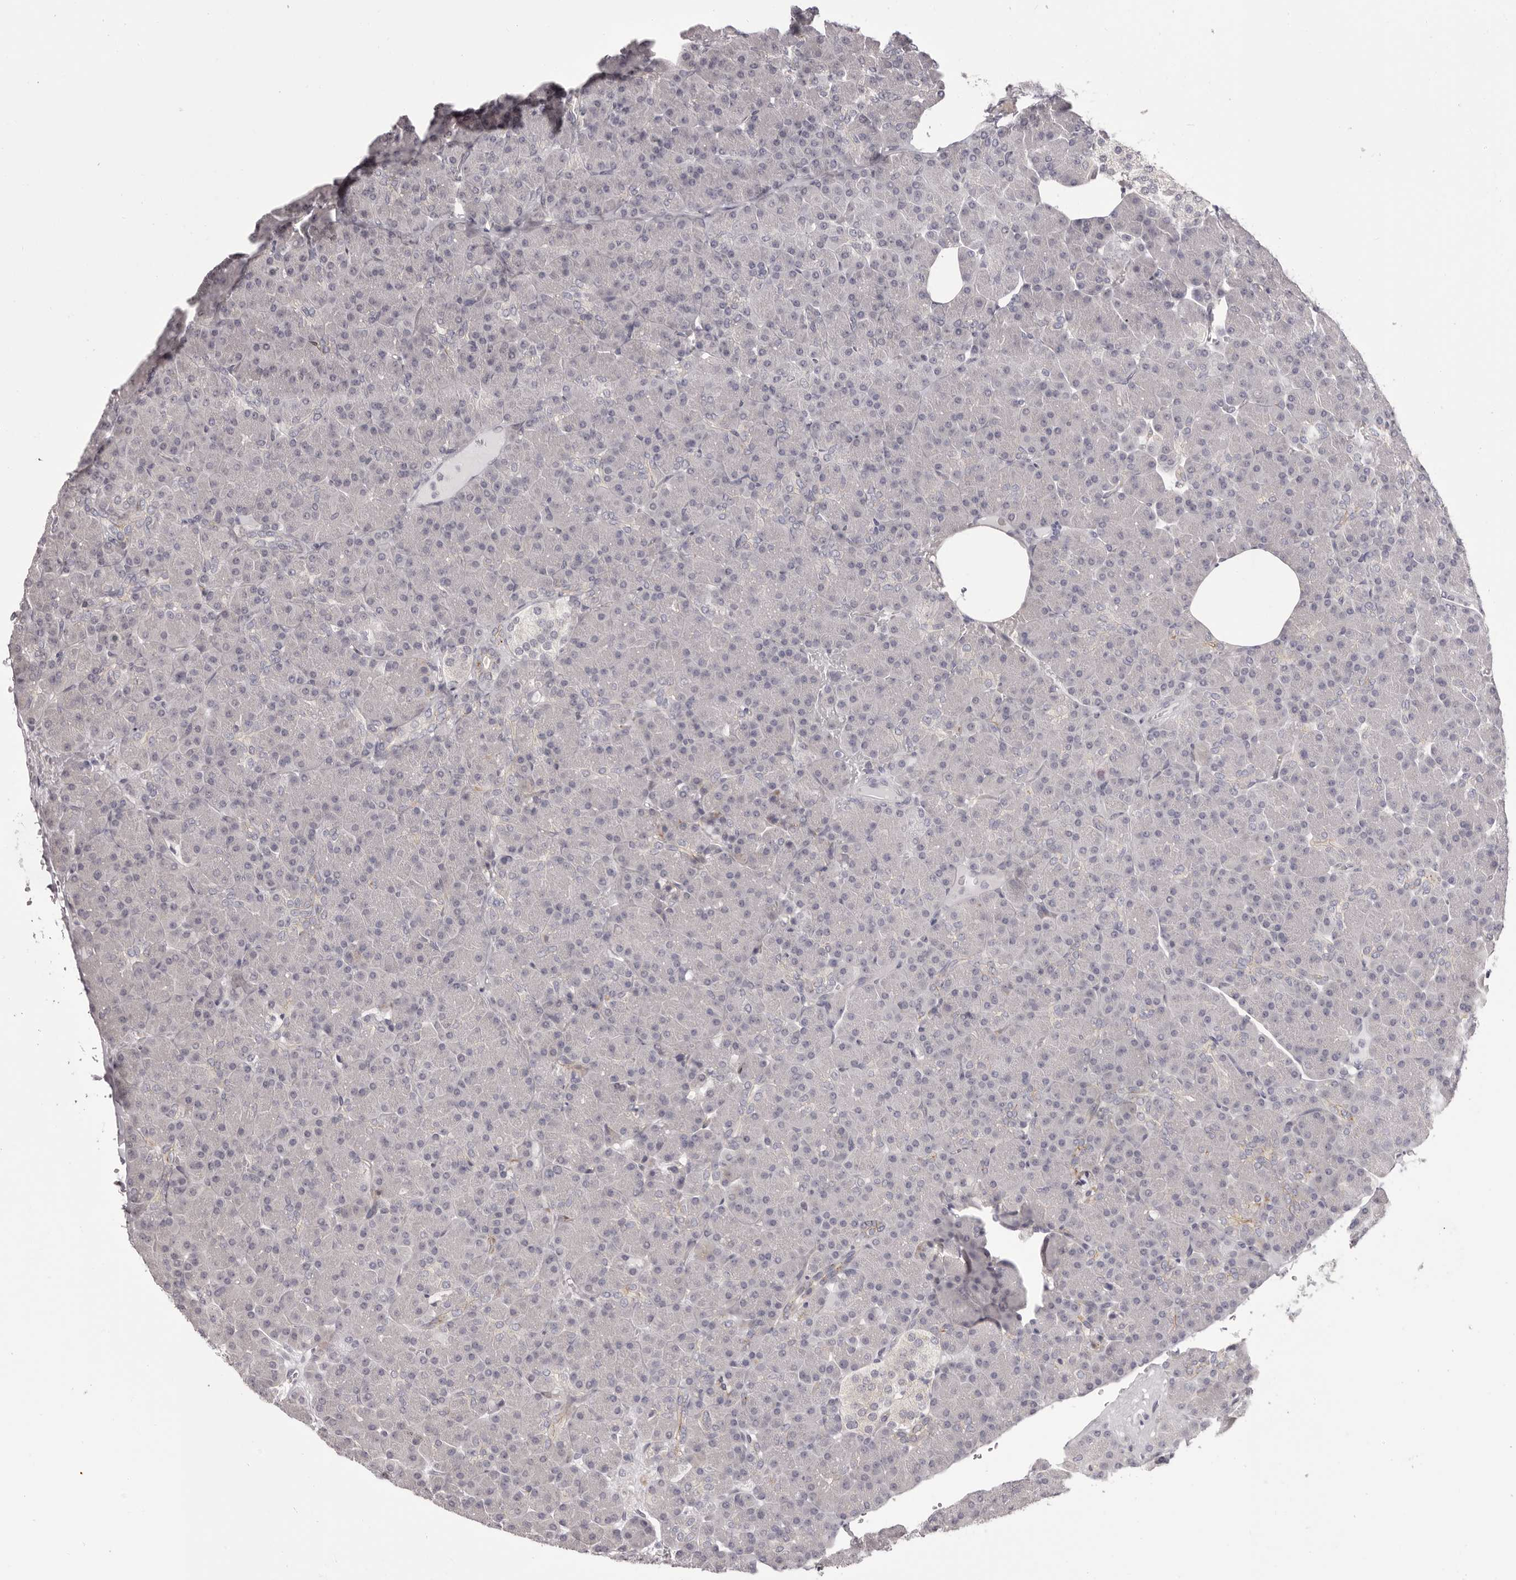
{"staining": {"intensity": "moderate", "quantity": "<25%", "location": "cytoplasmic/membranous"}, "tissue": "pancreas", "cell_type": "Exocrine glandular cells", "image_type": "normal", "snomed": [{"axis": "morphology", "description": "Normal tissue, NOS"}, {"axis": "topography", "description": "Pancreas"}], "caption": "IHC staining of benign pancreas, which demonstrates low levels of moderate cytoplasmic/membranous positivity in about <25% of exocrine glandular cells indicating moderate cytoplasmic/membranous protein staining. The staining was performed using DAB (brown) for protein detection and nuclei were counterstained in hematoxylin (blue).", "gene": "OTUD3", "patient": {"sex": "female", "age": 43}}